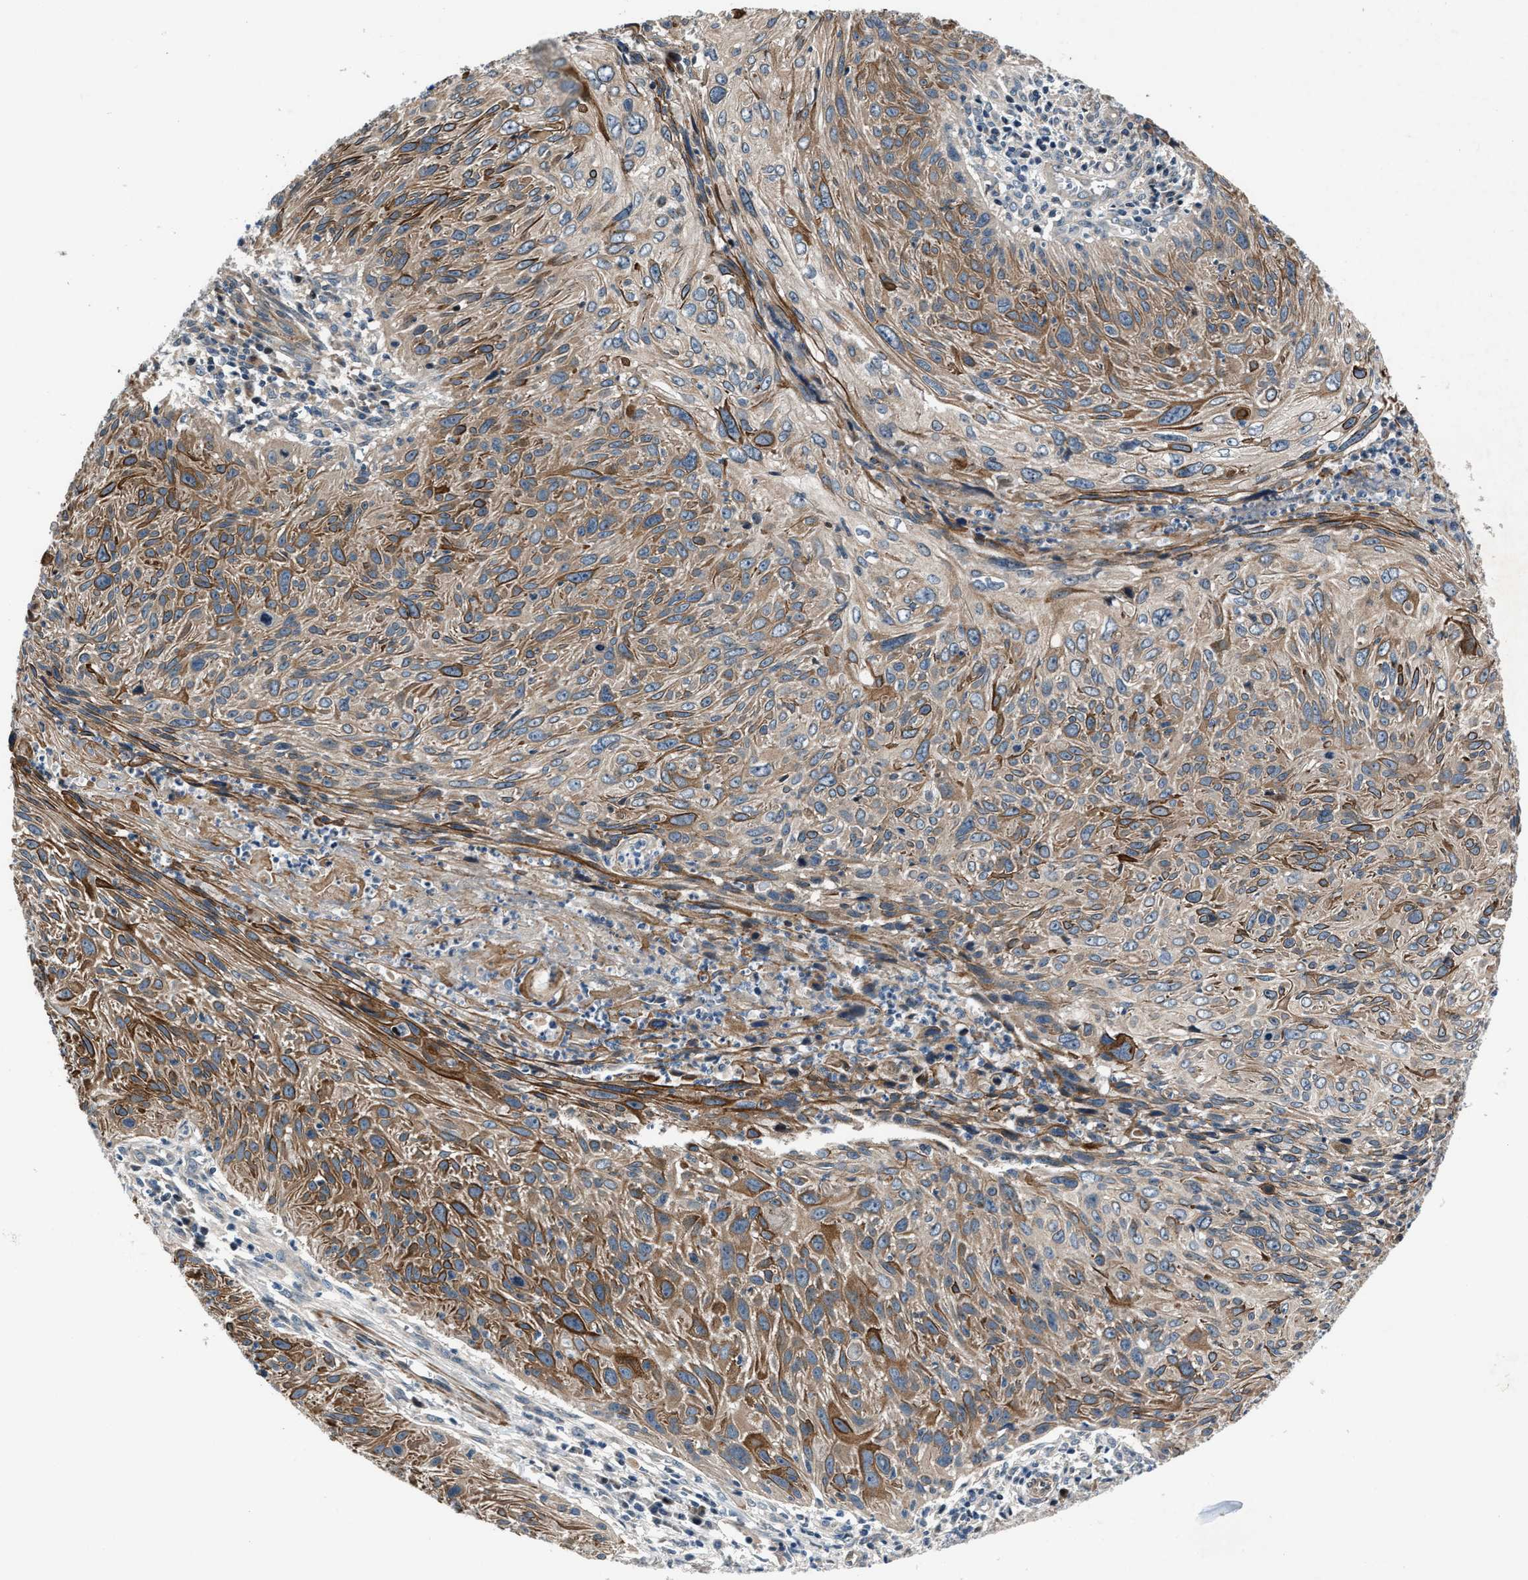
{"staining": {"intensity": "moderate", "quantity": ">75%", "location": "cytoplasmic/membranous"}, "tissue": "cervical cancer", "cell_type": "Tumor cells", "image_type": "cancer", "snomed": [{"axis": "morphology", "description": "Squamous cell carcinoma, NOS"}, {"axis": "topography", "description": "Cervix"}], "caption": "Protein staining demonstrates moderate cytoplasmic/membranous staining in about >75% of tumor cells in squamous cell carcinoma (cervical). (Stains: DAB (3,3'-diaminobenzidine) in brown, nuclei in blue, Microscopy: brightfield microscopy at high magnification).", "gene": "DYNC2I1", "patient": {"sex": "female", "age": 51}}